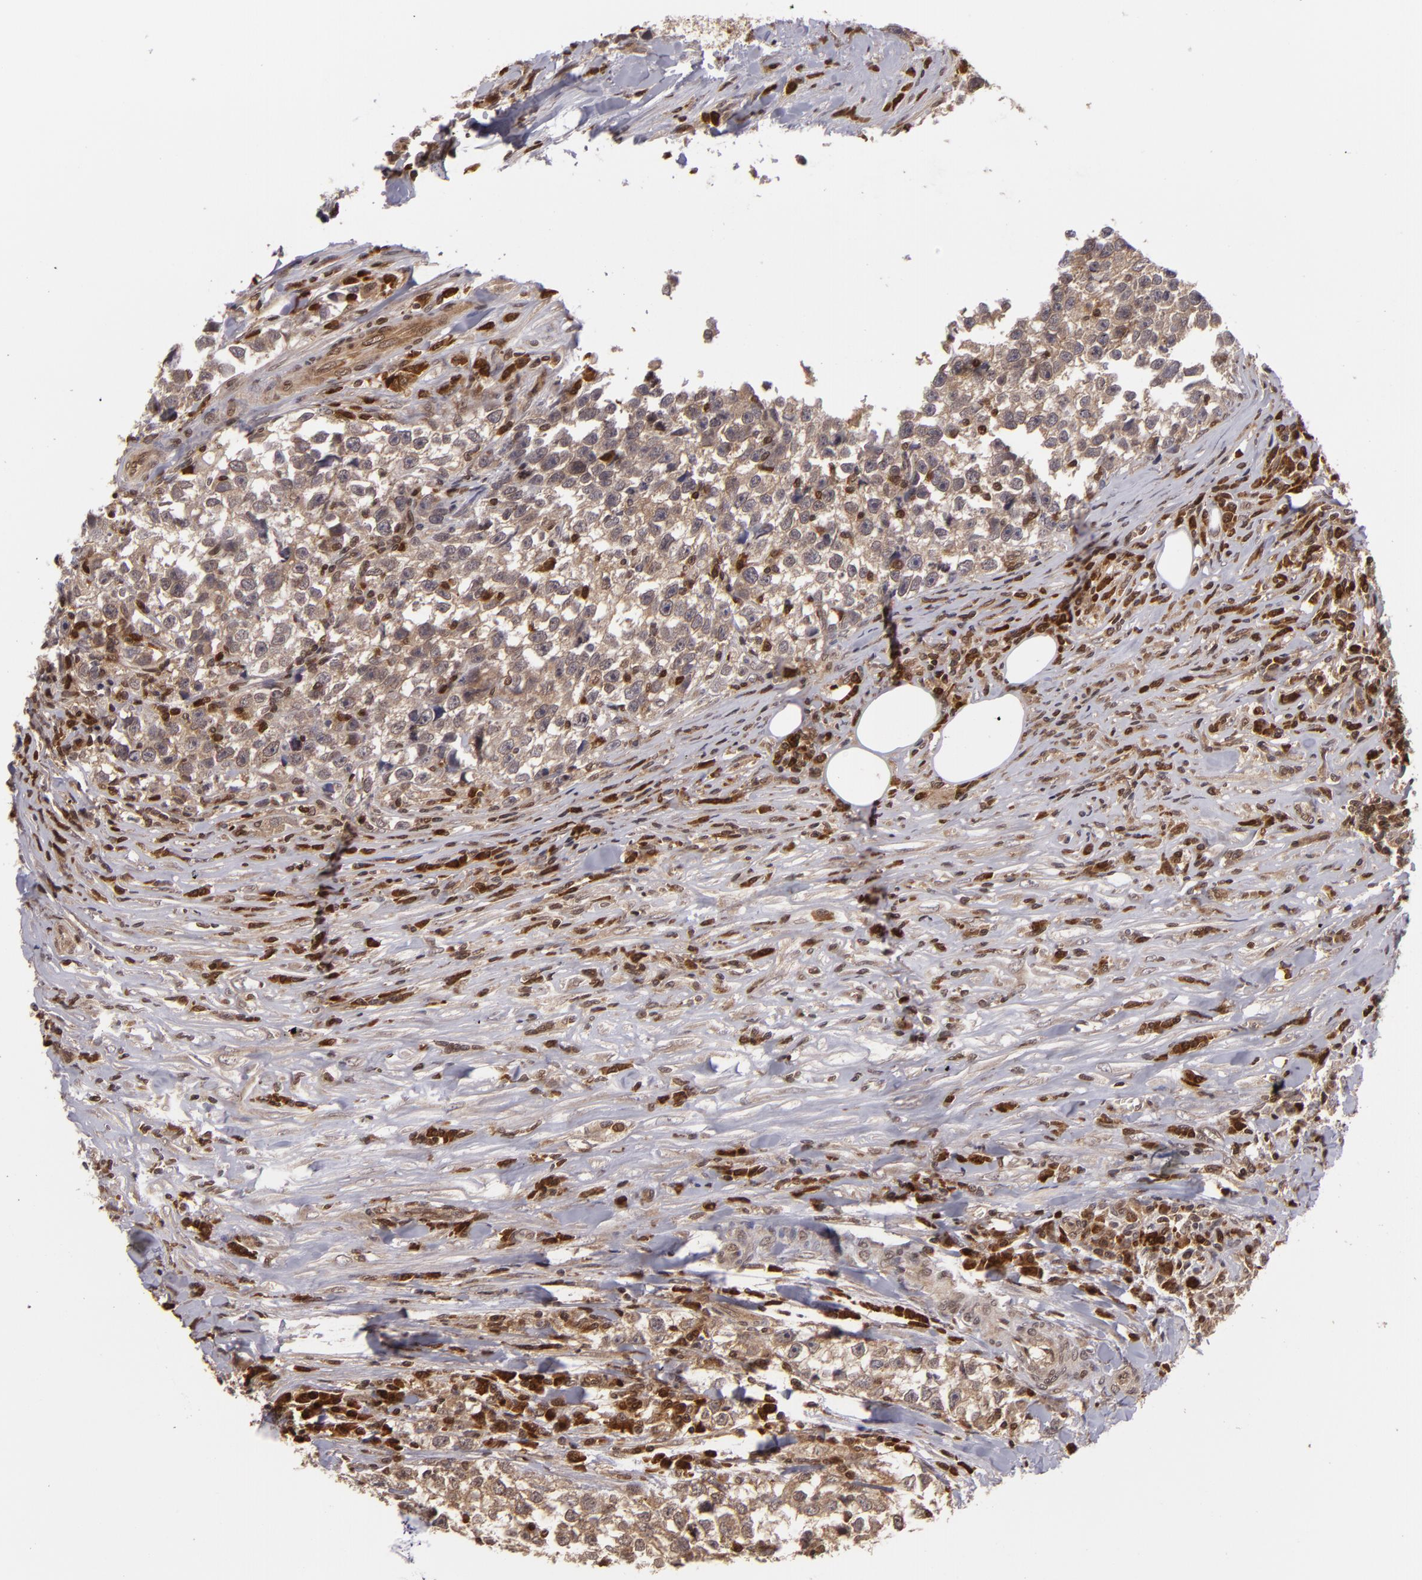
{"staining": {"intensity": "weak", "quantity": ">75%", "location": "cytoplasmic/membranous"}, "tissue": "testis cancer", "cell_type": "Tumor cells", "image_type": "cancer", "snomed": [{"axis": "morphology", "description": "Seminoma, NOS"}, {"axis": "morphology", "description": "Carcinoma, Embryonal, NOS"}, {"axis": "topography", "description": "Testis"}], "caption": "Immunohistochemistry (IHC) photomicrograph of neoplastic tissue: seminoma (testis) stained using immunohistochemistry demonstrates low levels of weak protein expression localized specifically in the cytoplasmic/membranous of tumor cells, appearing as a cytoplasmic/membranous brown color.", "gene": "ZBTB33", "patient": {"sex": "male", "age": 30}}